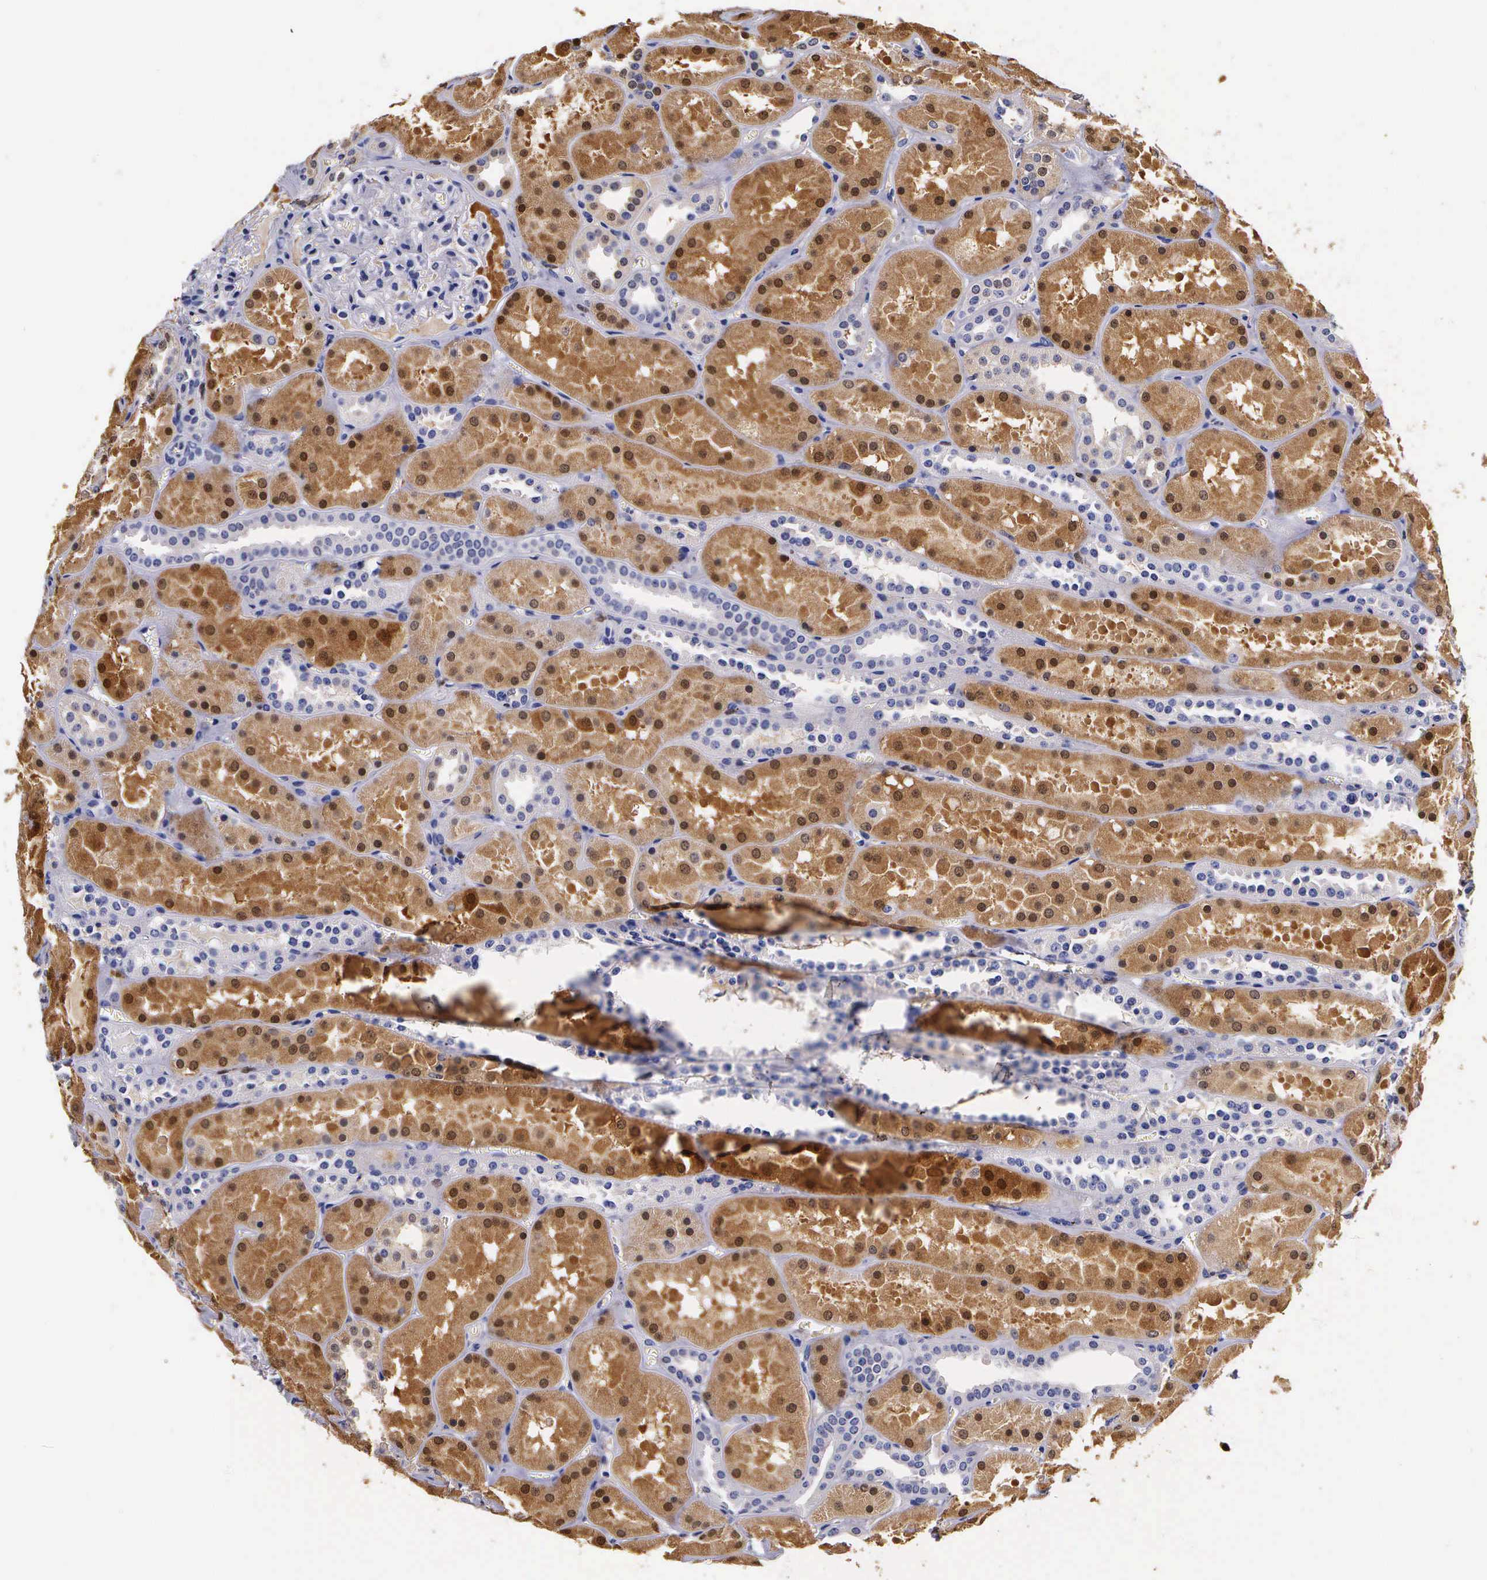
{"staining": {"intensity": "negative", "quantity": "none", "location": "none"}, "tissue": "kidney", "cell_type": "Cells in glomeruli", "image_type": "normal", "snomed": [{"axis": "morphology", "description": "Normal tissue, NOS"}, {"axis": "topography", "description": "Kidney"}], "caption": "Immunohistochemical staining of unremarkable human kidney reveals no significant expression in cells in glomeruli.", "gene": "RENBP", "patient": {"sex": "female", "age": 52}}